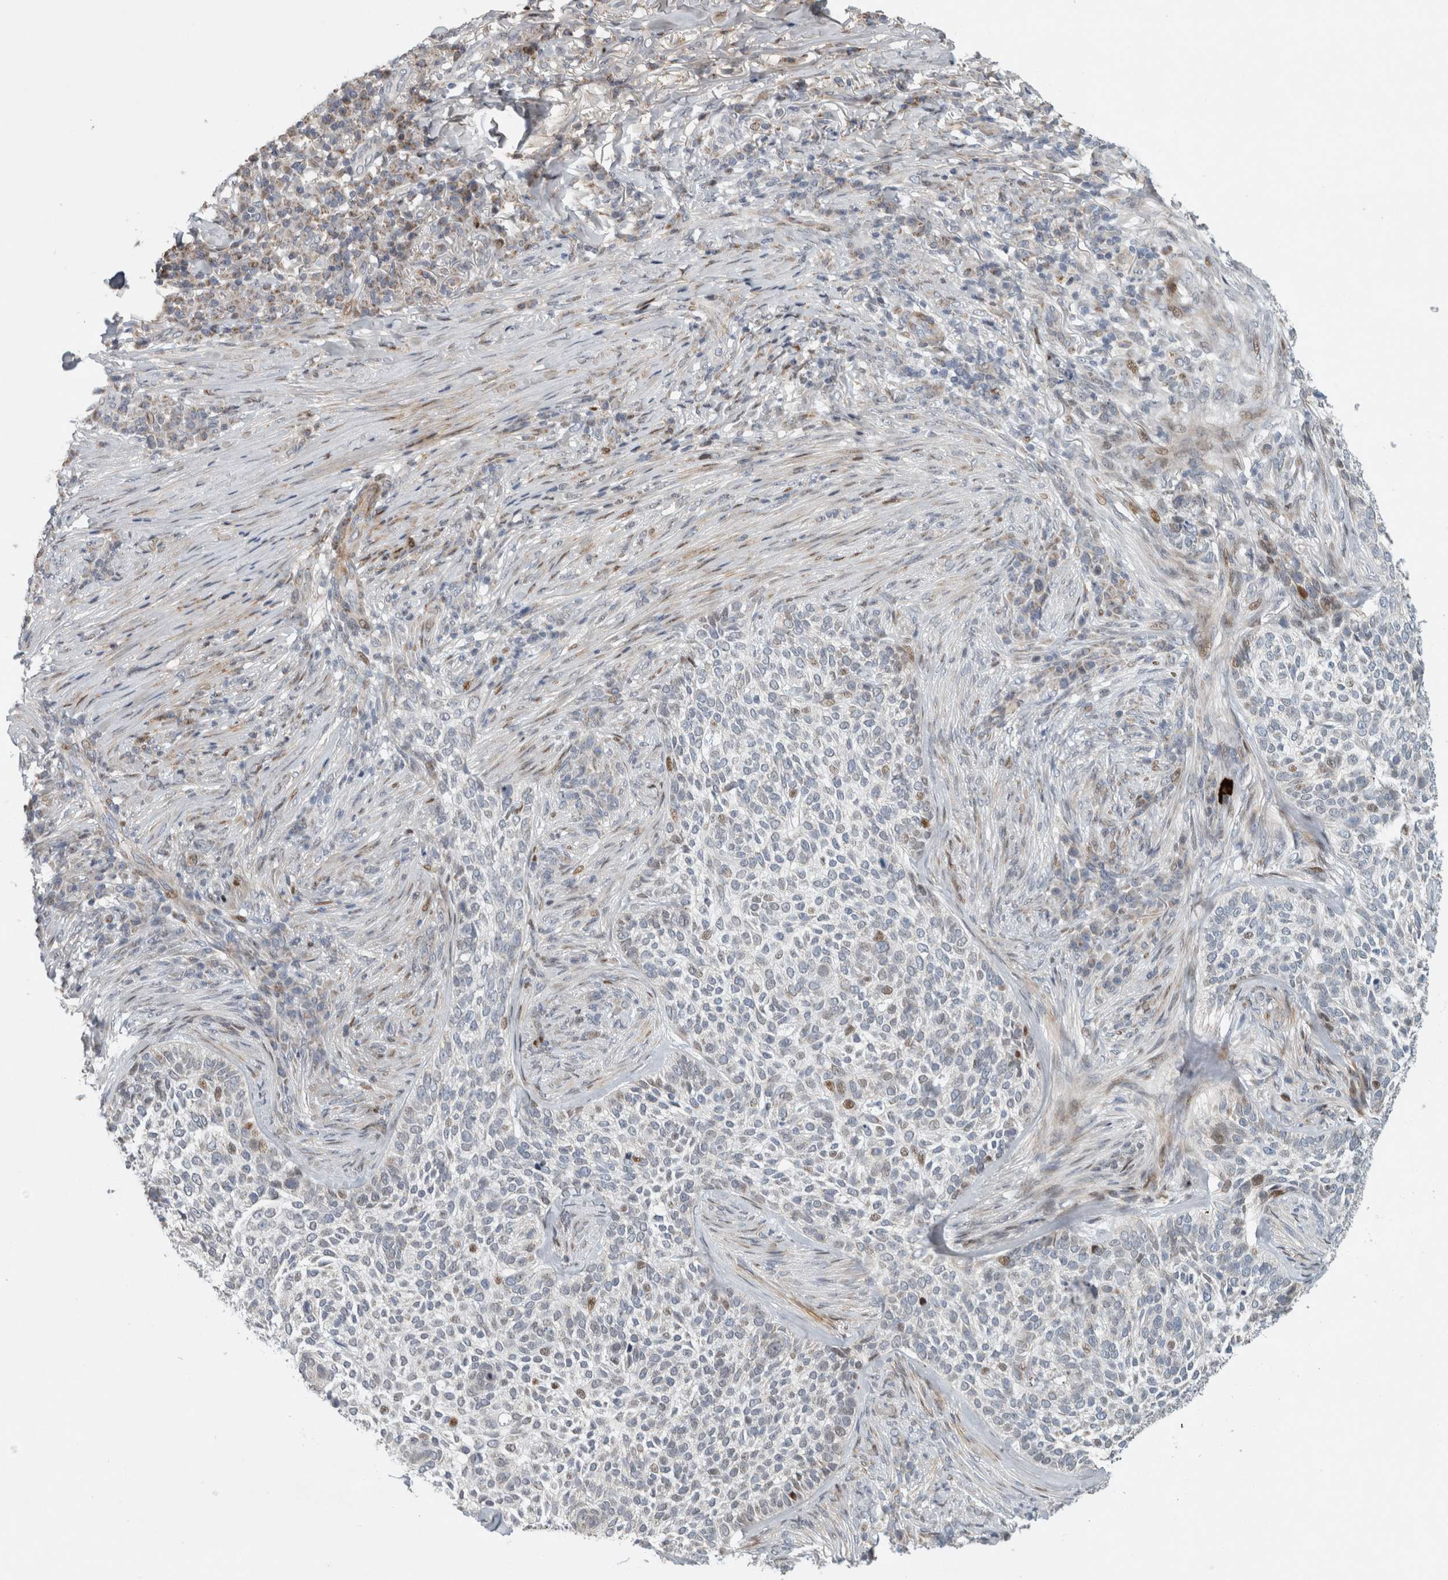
{"staining": {"intensity": "weak", "quantity": "<25%", "location": "nuclear"}, "tissue": "skin cancer", "cell_type": "Tumor cells", "image_type": "cancer", "snomed": [{"axis": "morphology", "description": "Basal cell carcinoma"}, {"axis": "topography", "description": "Skin"}], "caption": "Immunohistochemistry (IHC) micrograph of neoplastic tissue: skin cancer stained with DAB shows no significant protein staining in tumor cells. (Stains: DAB IHC with hematoxylin counter stain, Microscopy: brightfield microscopy at high magnification).", "gene": "RBM48", "patient": {"sex": "female", "age": 64}}